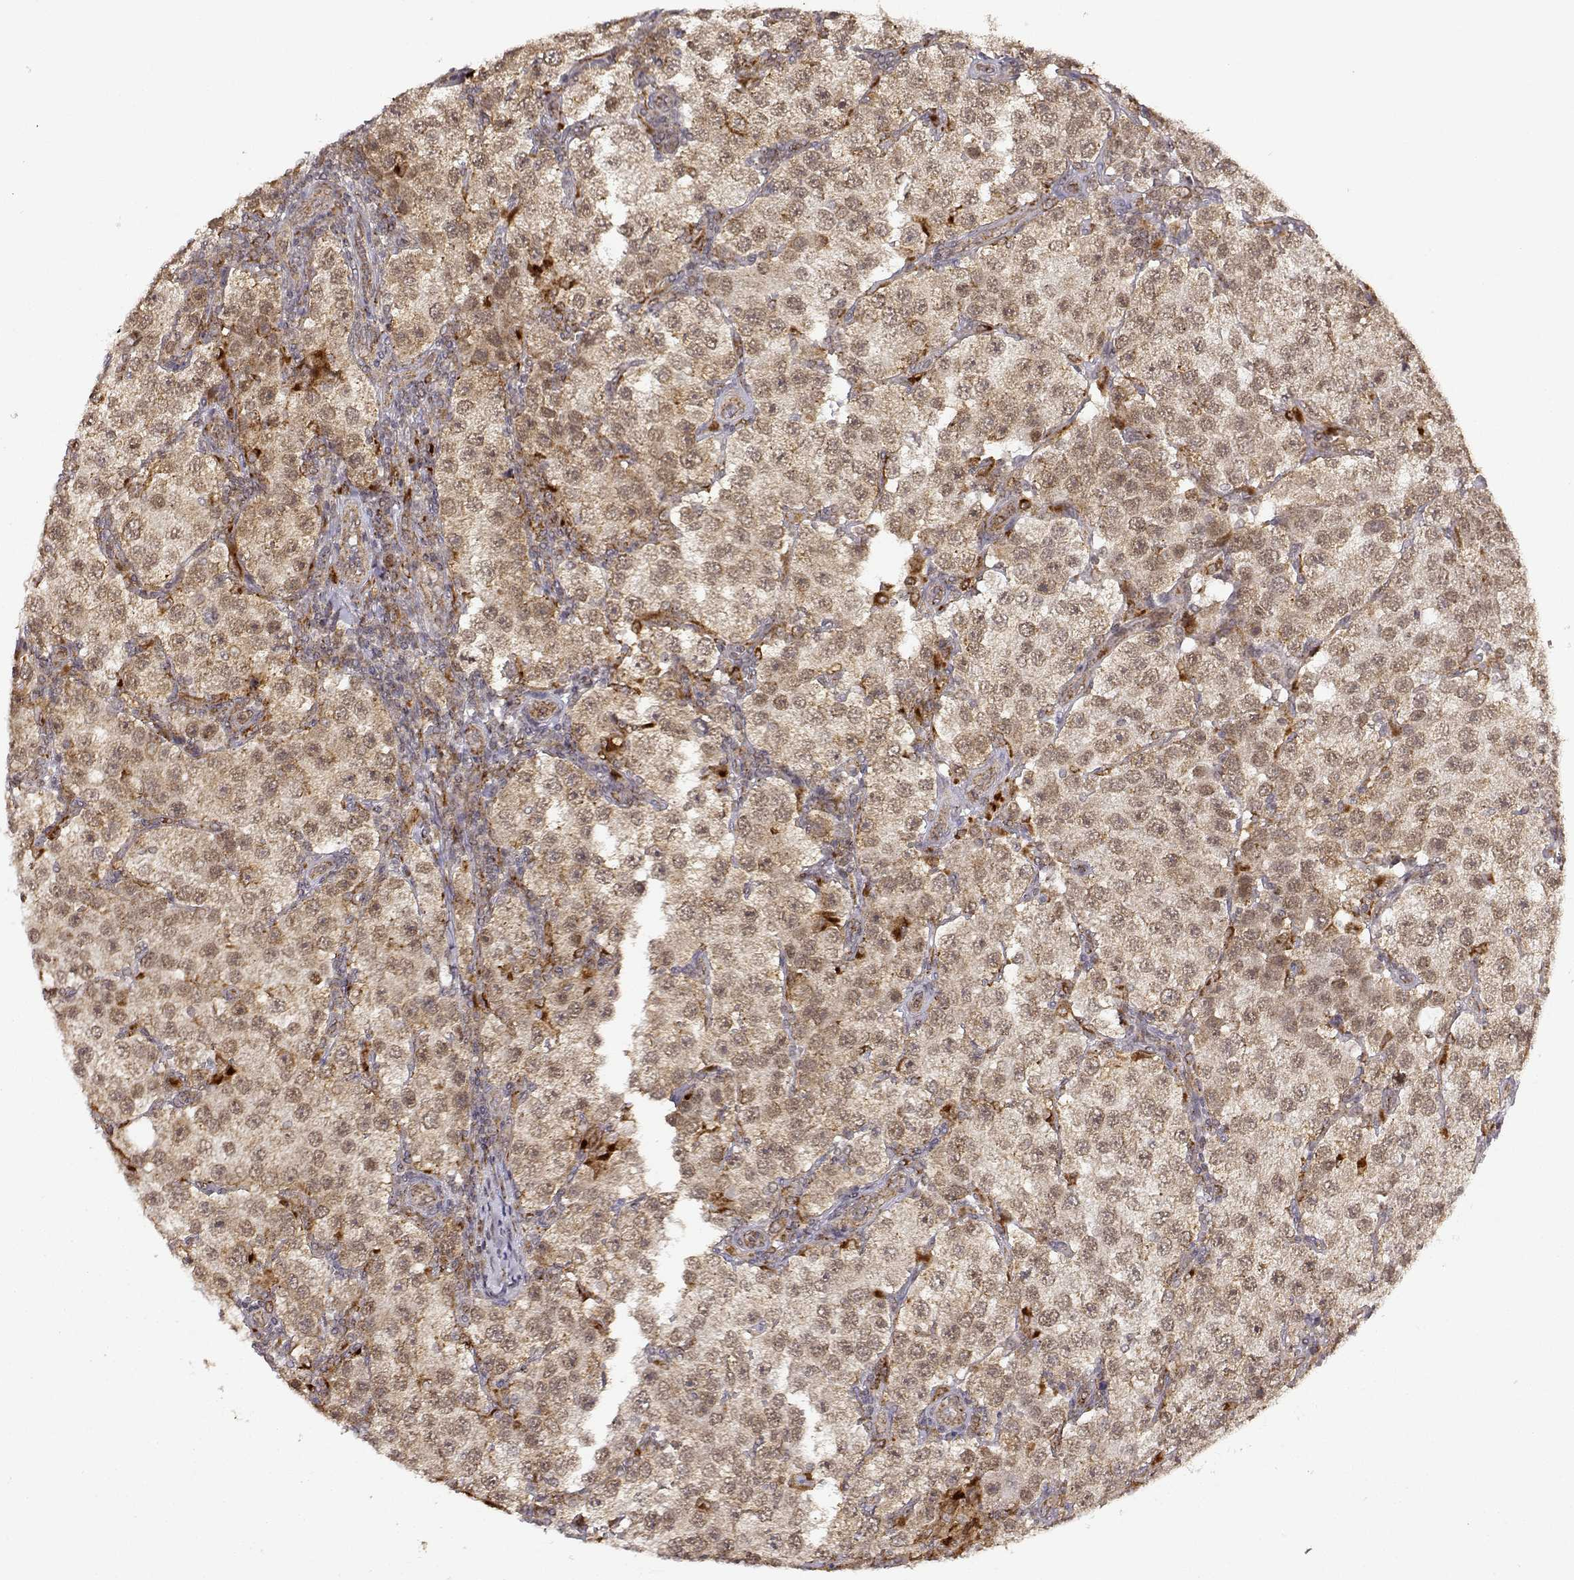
{"staining": {"intensity": "moderate", "quantity": ">75%", "location": "cytoplasmic/membranous,nuclear"}, "tissue": "testis cancer", "cell_type": "Tumor cells", "image_type": "cancer", "snomed": [{"axis": "morphology", "description": "Seminoma, NOS"}, {"axis": "topography", "description": "Testis"}], "caption": "This is a histology image of immunohistochemistry staining of testis seminoma, which shows moderate positivity in the cytoplasmic/membranous and nuclear of tumor cells.", "gene": "RNF13", "patient": {"sex": "male", "age": 37}}